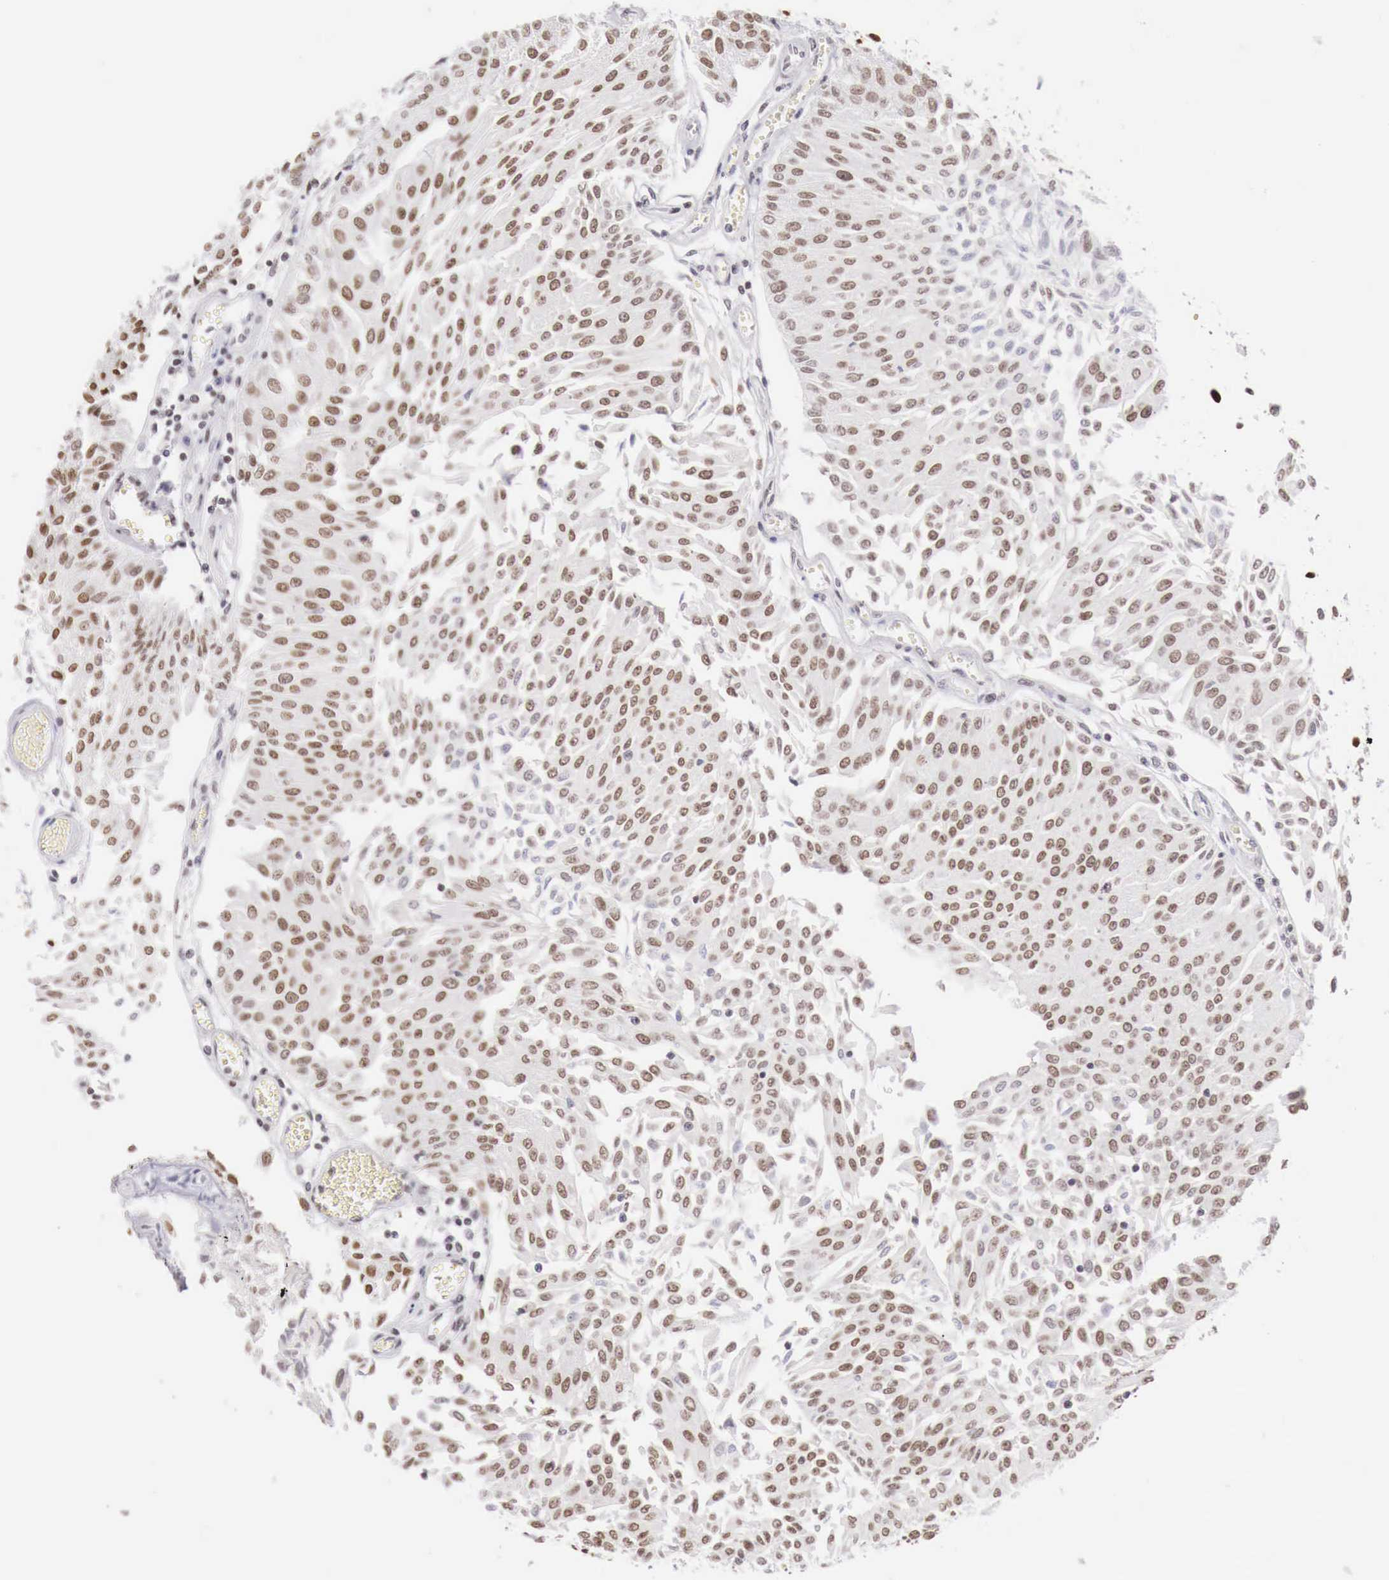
{"staining": {"intensity": "weak", "quantity": "25%-75%", "location": "nuclear"}, "tissue": "urothelial cancer", "cell_type": "Tumor cells", "image_type": "cancer", "snomed": [{"axis": "morphology", "description": "Urothelial carcinoma, Low grade"}, {"axis": "topography", "description": "Urinary bladder"}], "caption": "Protein expression analysis of urothelial cancer shows weak nuclear staining in about 25%-75% of tumor cells.", "gene": "PHF14", "patient": {"sex": "male", "age": 86}}